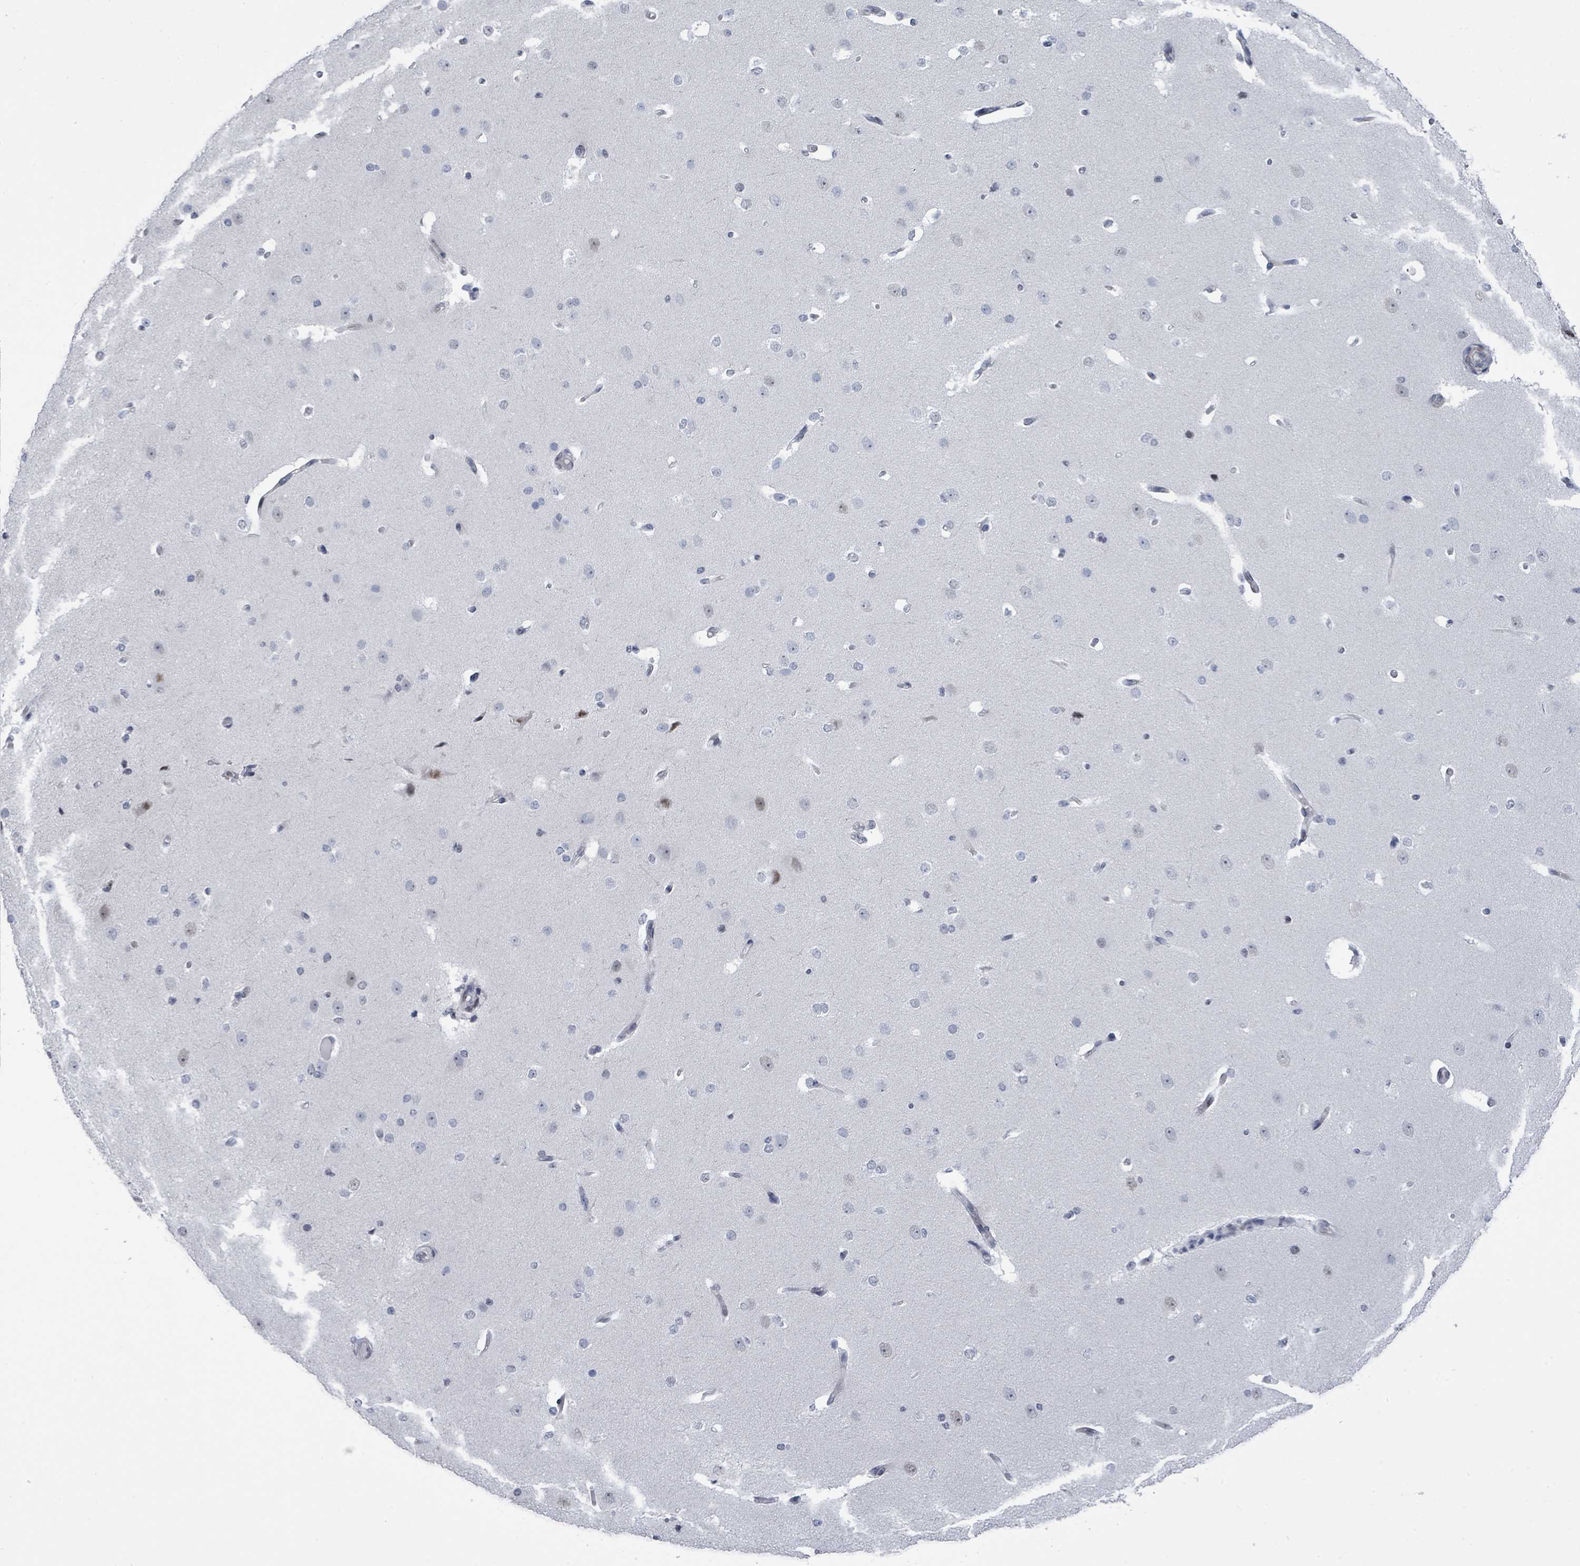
{"staining": {"intensity": "negative", "quantity": "none", "location": "none"}, "tissue": "cerebral cortex", "cell_type": "Endothelial cells", "image_type": "normal", "snomed": [{"axis": "morphology", "description": "Normal tissue, NOS"}, {"axis": "morphology", "description": "Inflammation, NOS"}, {"axis": "topography", "description": "Cerebral cortex"}], "caption": "This histopathology image is of normal cerebral cortex stained with immunohistochemistry to label a protein in brown with the nuclei are counter-stained blue. There is no expression in endothelial cells.", "gene": "CT45A10", "patient": {"sex": "male", "age": 6}}